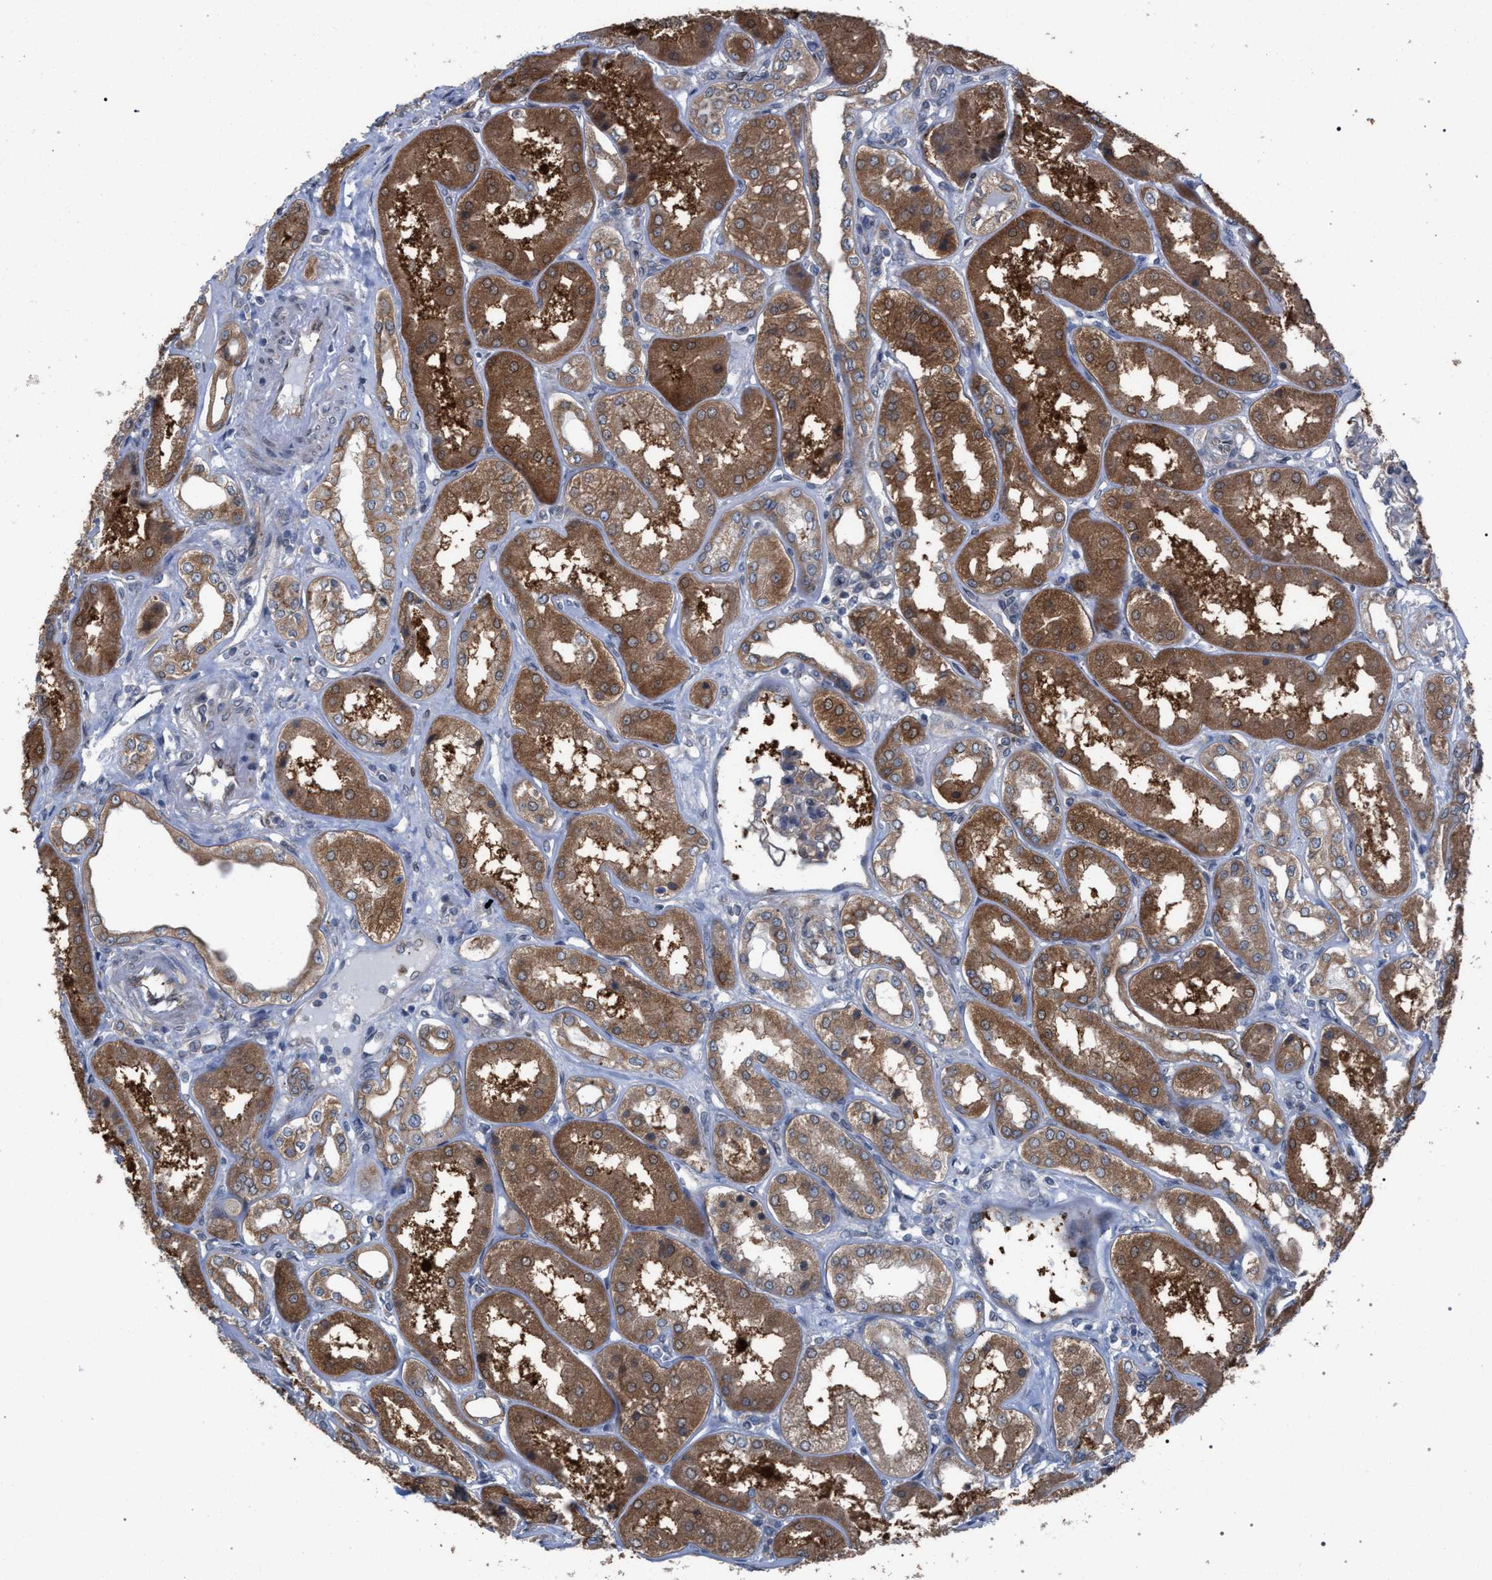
{"staining": {"intensity": "weak", "quantity": ">75%", "location": "cytoplasmic/membranous"}, "tissue": "kidney", "cell_type": "Cells in glomeruli", "image_type": "normal", "snomed": [{"axis": "morphology", "description": "Normal tissue, NOS"}, {"axis": "topography", "description": "Kidney"}], "caption": "Unremarkable kidney was stained to show a protein in brown. There is low levels of weak cytoplasmic/membranous staining in approximately >75% of cells in glomeruli. (DAB = brown stain, brightfield microscopy at high magnification).", "gene": "ARPC5L", "patient": {"sex": "female", "age": 56}}